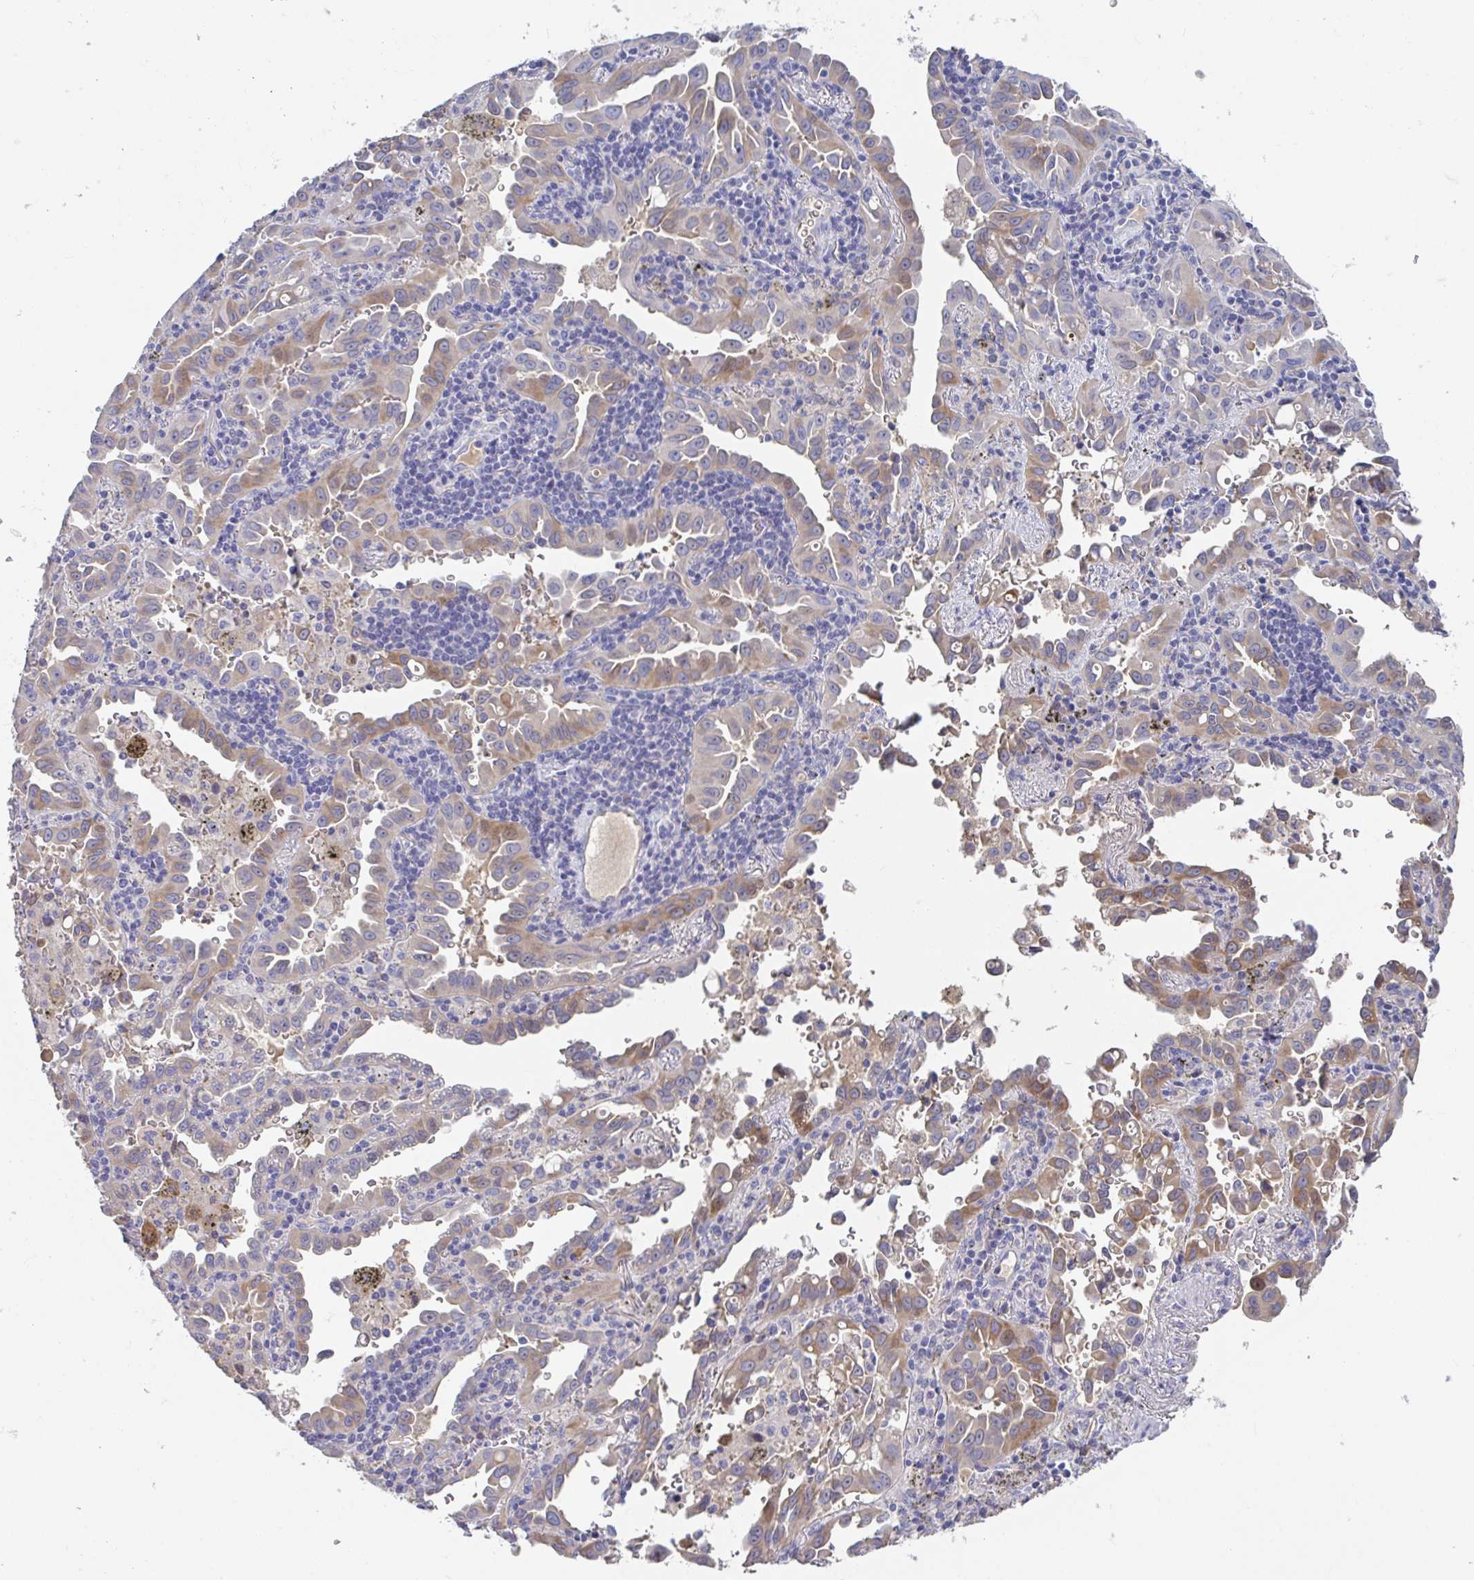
{"staining": {"intensity": "moderate", "quantity": "25%-75%", "location": "cytoplasmic/membranous"}, "tissue": "lung cancer", "cell_type": "Tumor cells", "image_type": "cancer", "snomed": [{"axis": "morphology", "description": "Adenocarcinoma, NOS"}, {"axis": "topography", "description": "Lung"}], "caption": "DAB immunohistochemical staining of lung cancer displays moderate cytoplasmic/membranous protein expression in about 25%-75% of tumor cells. (DAB (3,3'-diaminobenzidine) = brown stain, brightfield microscopy at high magnification).", "gene": "ANO5", "patient": {"sex": "male", "age": 68}}